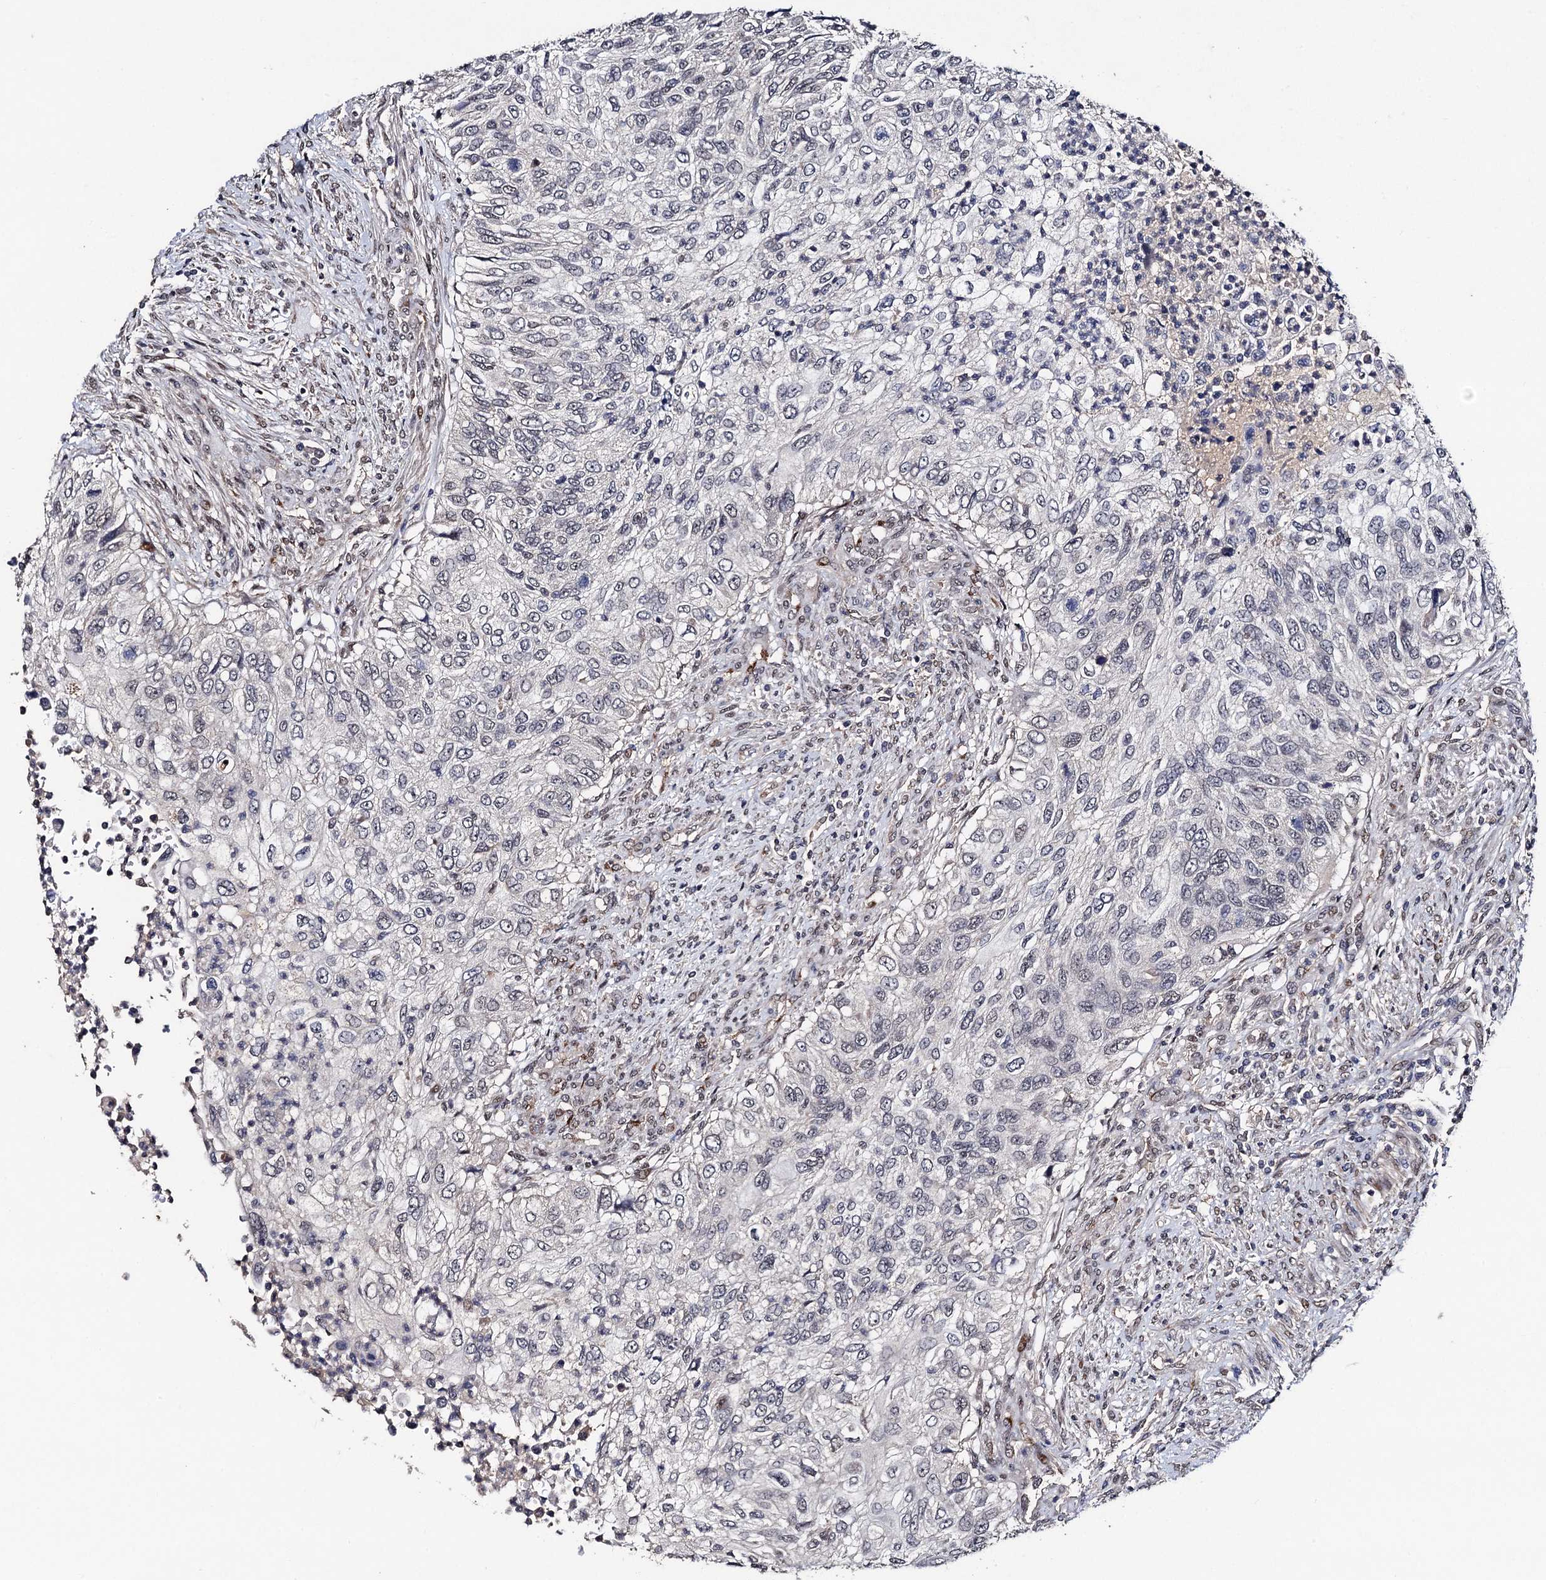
{"staining": {"intensity": "negative", "quantity": "none", "location": "none"}, "tissue": "urothelial cancer", "cell_type": "Tumor cells", "image_type": "cancer", "snomed": [{"axis": "morphology", "description": "Urothelial carcinoma, High grade"}, {"axis": "topography", "description": "Urinary bladder"}], "caption": "Immunohistochemical staining of human urothelial cancer reveals no significant positivity in tumor cells. (Stains: DAB (3,3'-diaminobenzidine) immunohistochemistry with hematoxylin counter stain, Microscopy: brightfield microscopy at high magnification).", "gene": "PPTC7", "patient": {"sex": "female", "age": 60}}